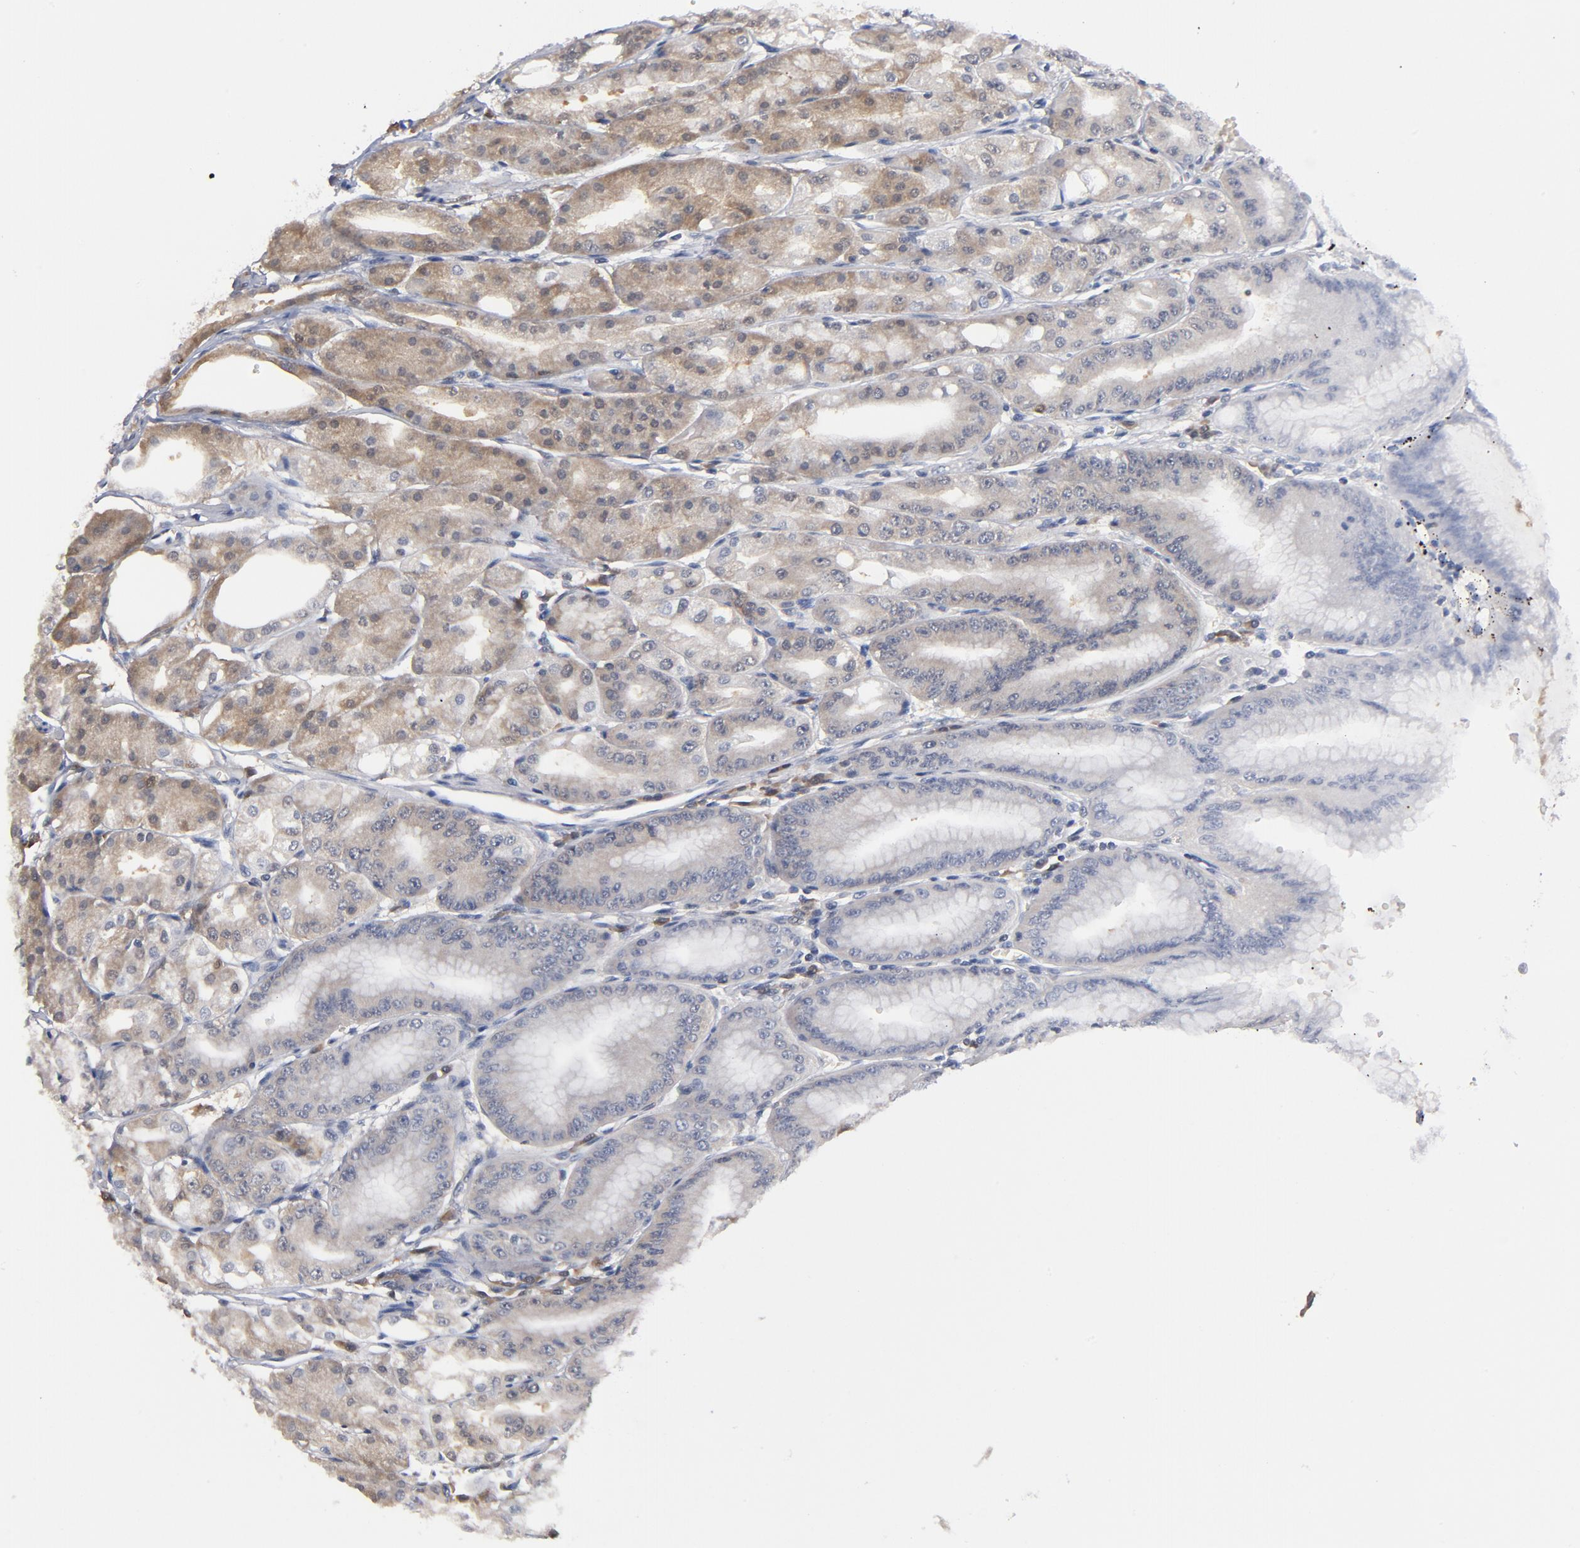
{"staining": {"intensity": "moderate", "quantity": "25%-75%", "location": "cytoplasmic/membranous"}, "tissue": "stomach", "cell_type": "Glandular cells", "image_type": "normal", "snomed": [{"axis": "morphology", "description": "Normal tissue, NOS"}, {"axis": "topography", "description": "Stomach, lower"}], "caption": "This photomicrograph demonstrates immunohistochemistry (IHC) staining of benign stomach, with medium moderate cytoplasmic/membranous positivity in approximately 25%-75% of glandular cells.", "gene": "MIF", "patient": {"sex": "male", "age": 71}}